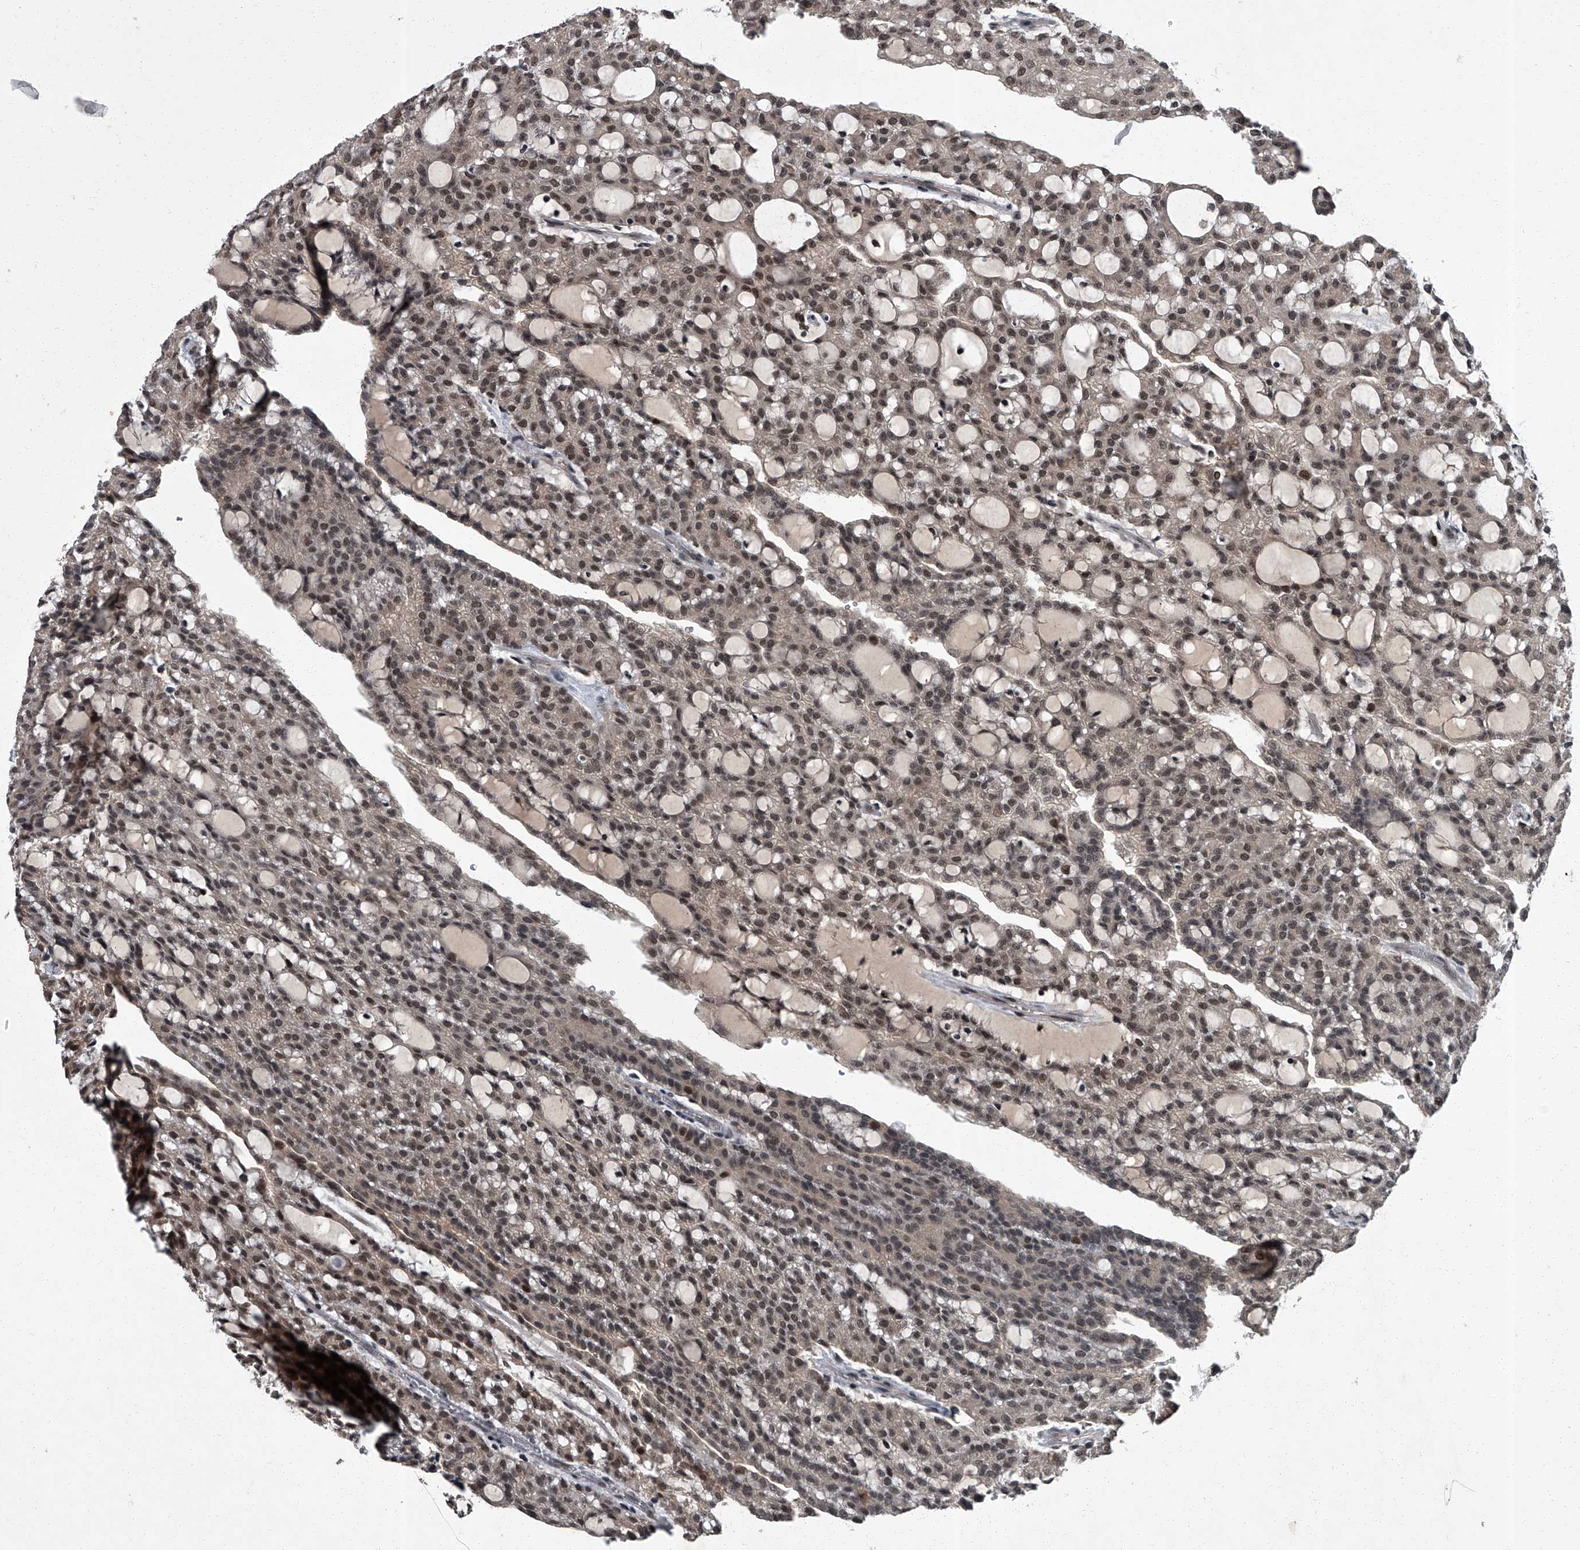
{"staining": {"intensity": "moderate", "quantity": ">75%", "location": "nuclear"}, "tissue": "renal cancer", "cell_type": "Tumor cells", "image_type": "cancer", "snomed": [{"axis": "morphology", "description": "Adenocarcinoma, NOS"}, {"axis": "topography", "description": "Kidney"}], "caption": "High-power microscopy captured an immunohistochemistry image of renal cancer, revealing moderate nuclear positivity in approximately >75% of tumor cells.", "gene": "ZNF518B", "patient": {"sex": "male", "age": 63}}